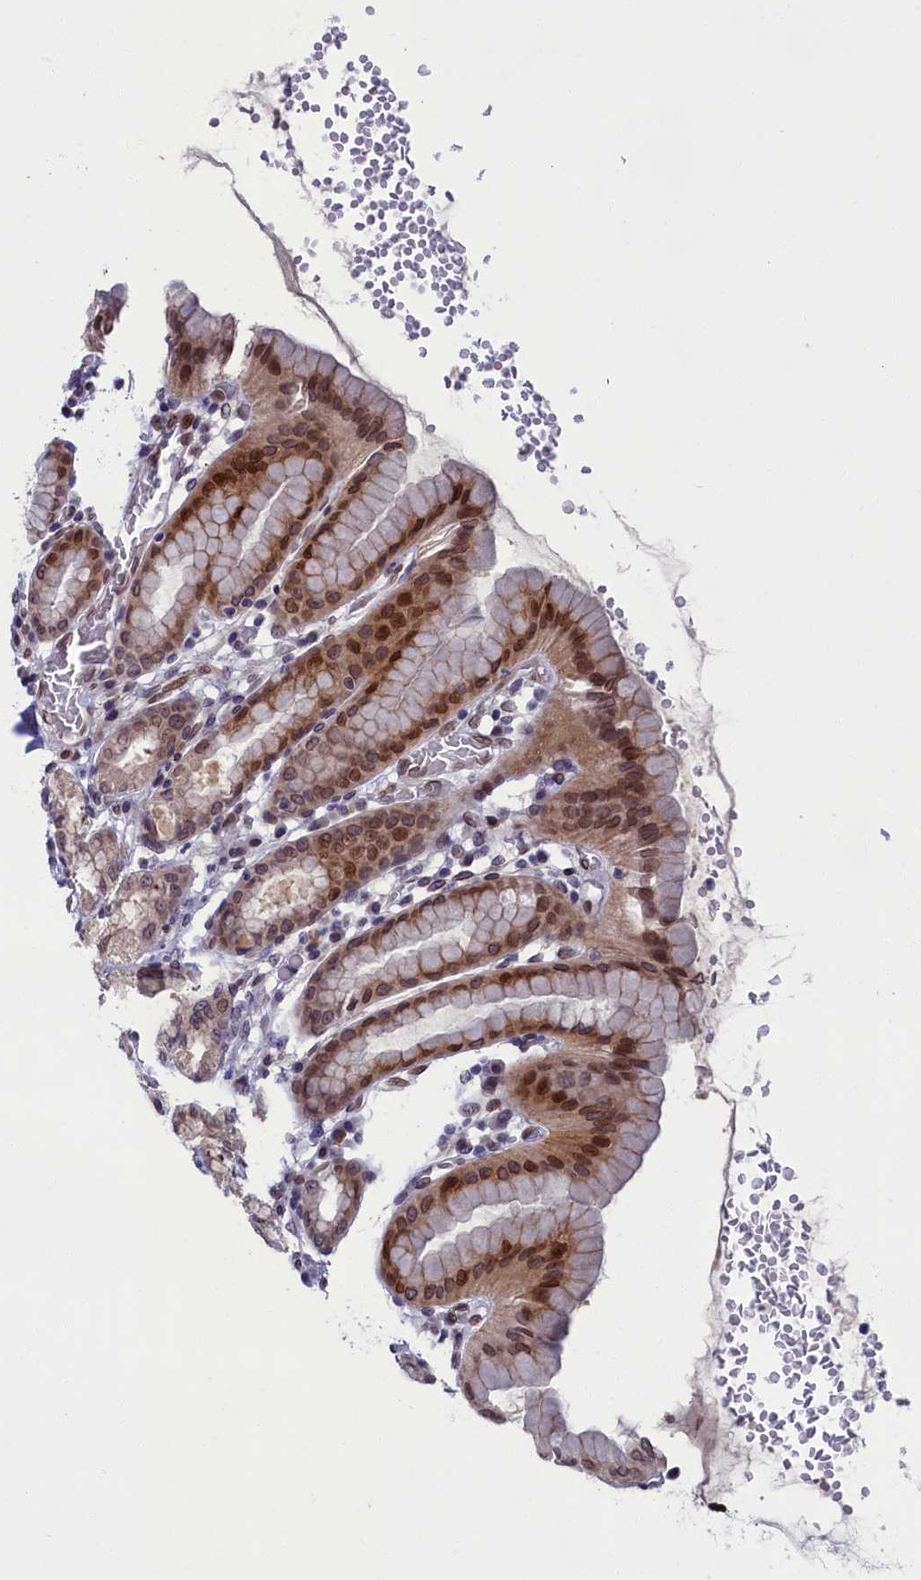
{"staining": {"intensity": "strong", "quantity": "25%-75%", "location": "nuclear"}, "tissue": "stomach", "cell_type": "Glandular cells", "image_type": "normal", "snomed": [{"axis": "morphology", "description": "Normal tissue, NOS"}, {"axis": "topography", "description": "Stomach, upper"}], "caption": "Glandular cells display strong nuclear staining in approximately 25%-75% of cells in benign stomach.", "gene": "GPSM1", "patient": {"sex": "male", "age": 68}}